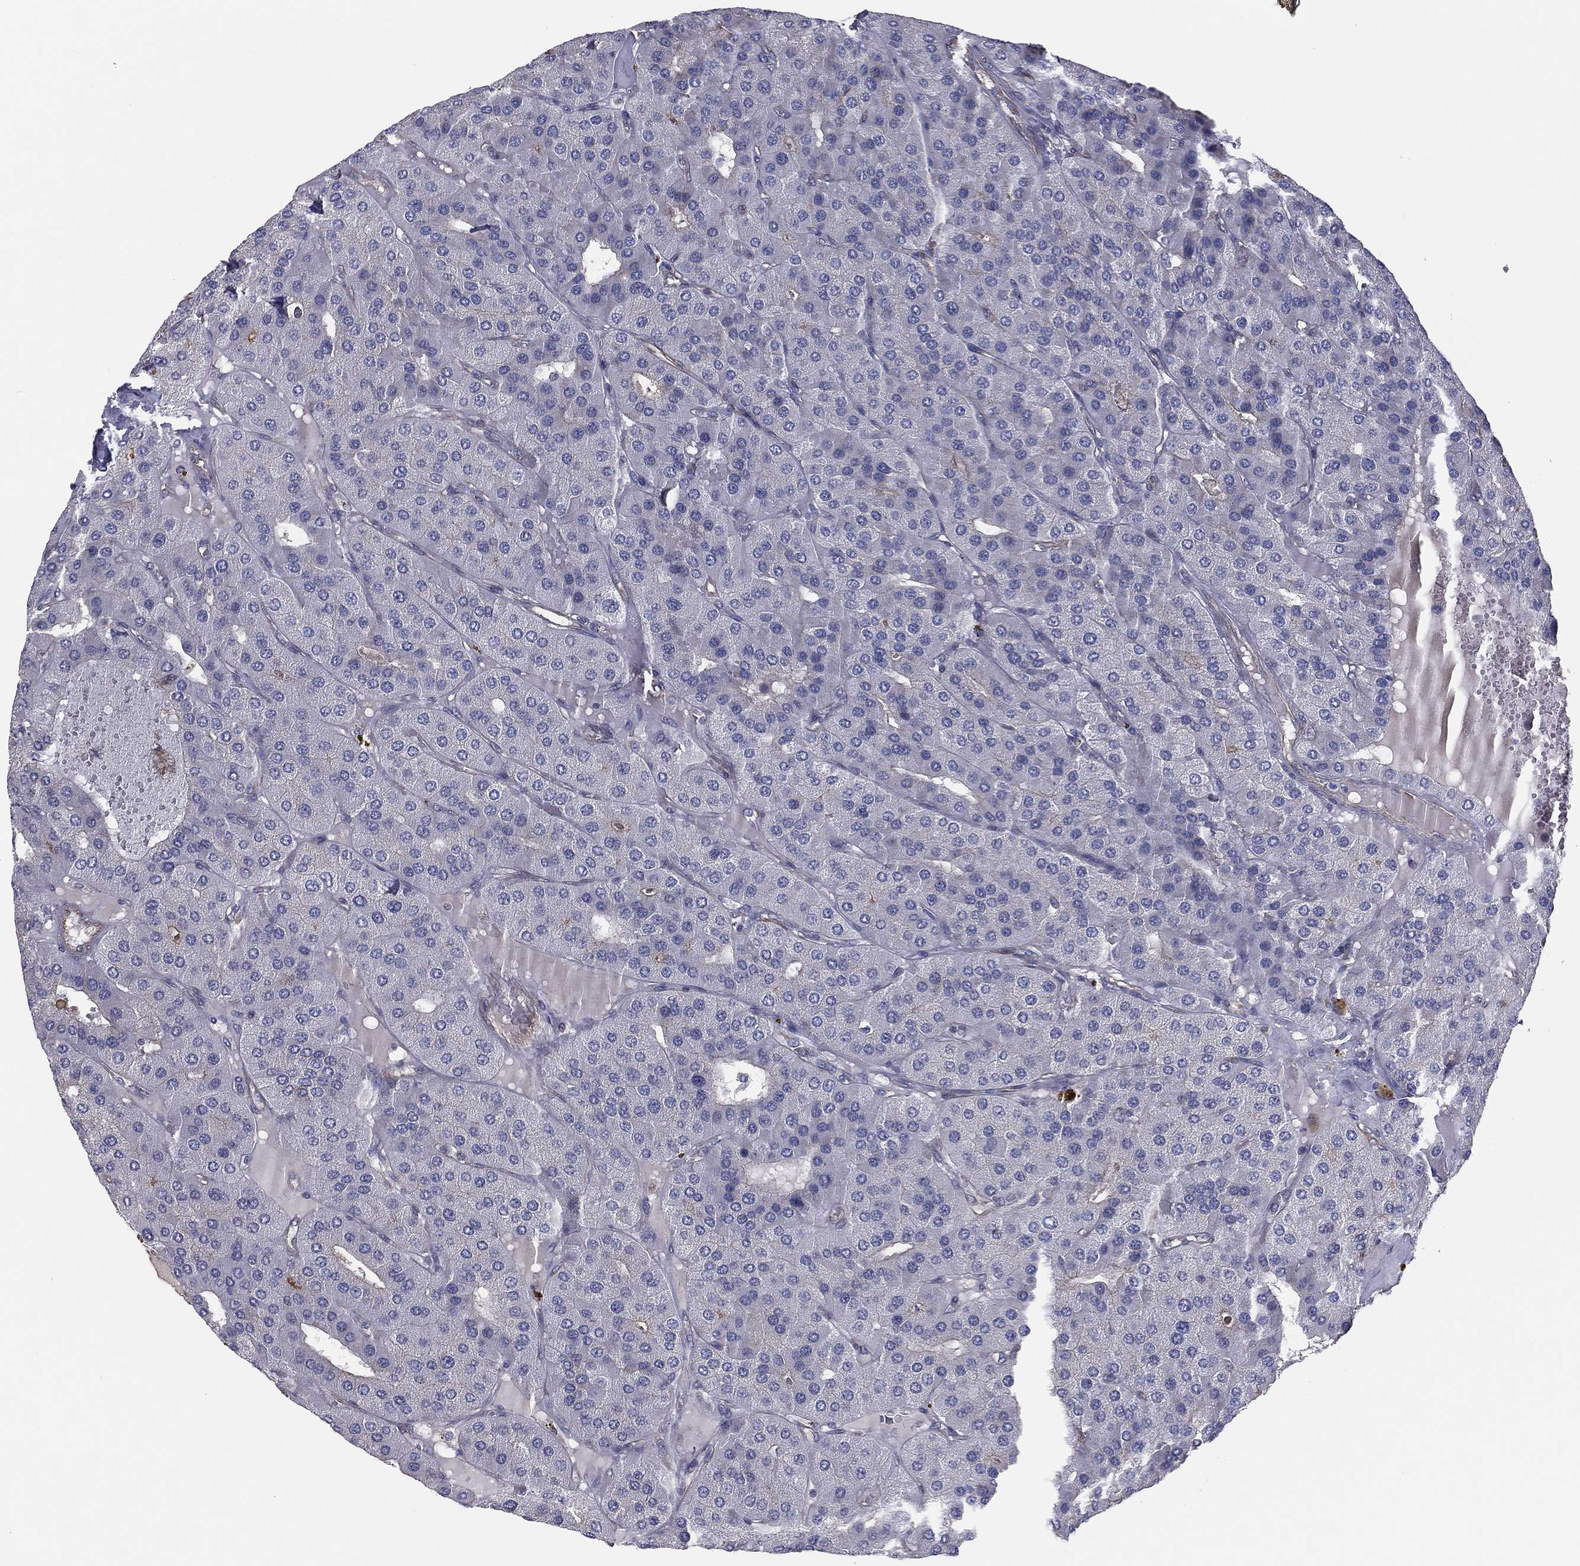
{"staining": {"intensity": "negative", "quantity": "none", "location": "none"}, "tissue": "parathyroid gland", "cell_type": "Glandular cells", "image_type": "normal", "snomed": [{"axis": "morphology", "description": "Normal tissue, NOS"}, {"axis": "morphology", "description": "Adenoma, NOS"}, {"axis": "topography", "description": "Parathyroid gland"}], "caption": "IHC photomicrograph of benign parathyroid gland: parathyroid gland stained with DAB (3,3'-diaminobenzidine) shows no significant protein positivity in glandular cells.", "gene": "SCUBE1", "patient": {"sex": "female", "age": 86}}